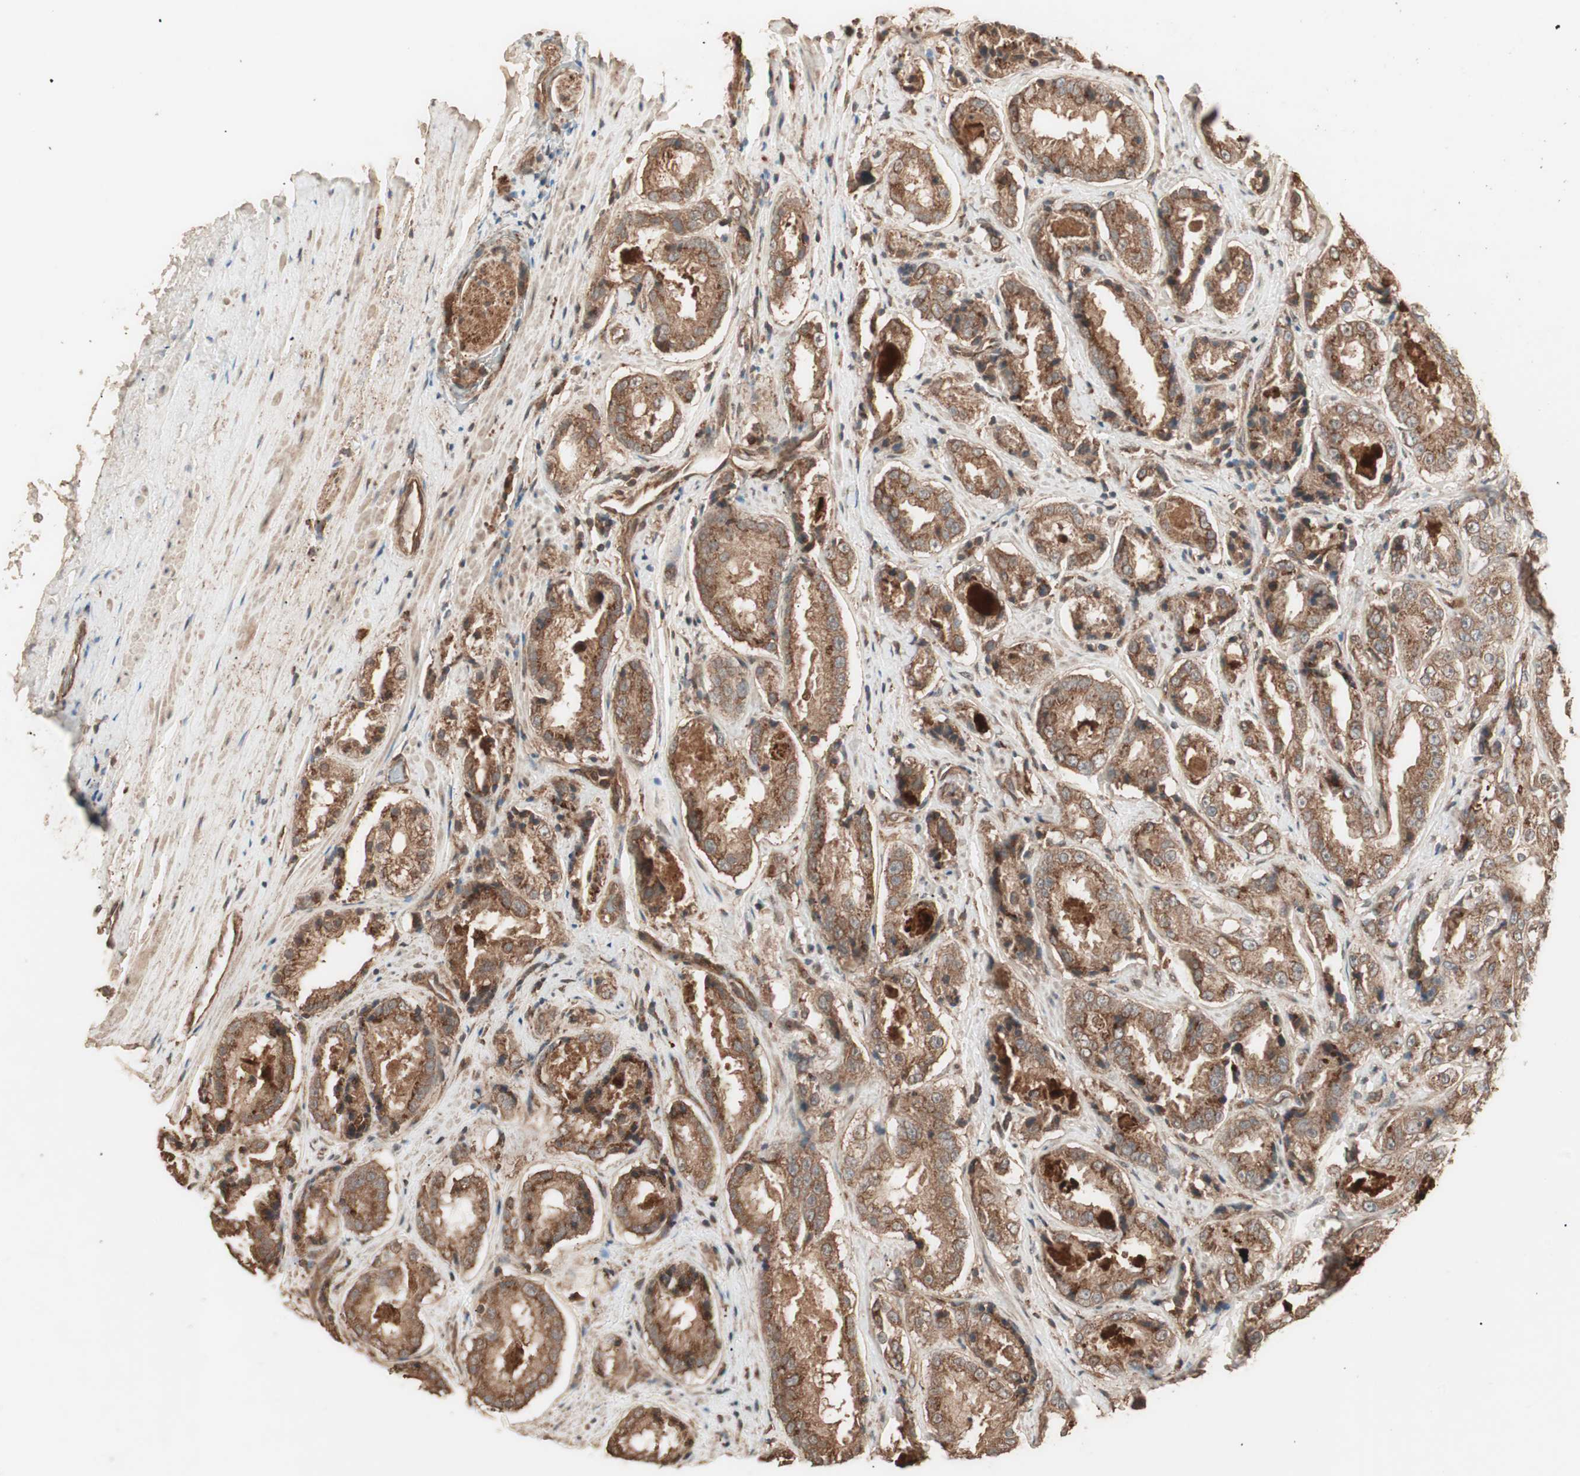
{"staining": {"intensity": "moderate", "quantity": ">75%", "location": "cytoplasmic/membranous"}, "tissue": "prostate cancer", "cell_type": "Tumor cells", "image_type": "cancer", "snomed": [{"axis": "morphology", "description": "Adenocarcinoma, High grade"}, {"axis": "topography", "description": "Prostate"}], "caption": "The histopathology image reveals immunohistochemical staining of prostate cancer (high-grade adenocarcinoma). There is moderate cytoplasmic/membranous expression is identified in approximately >75% of tumor cells.", "gene": "CCN4", "patient": {"sex": "male", "age": 73}}